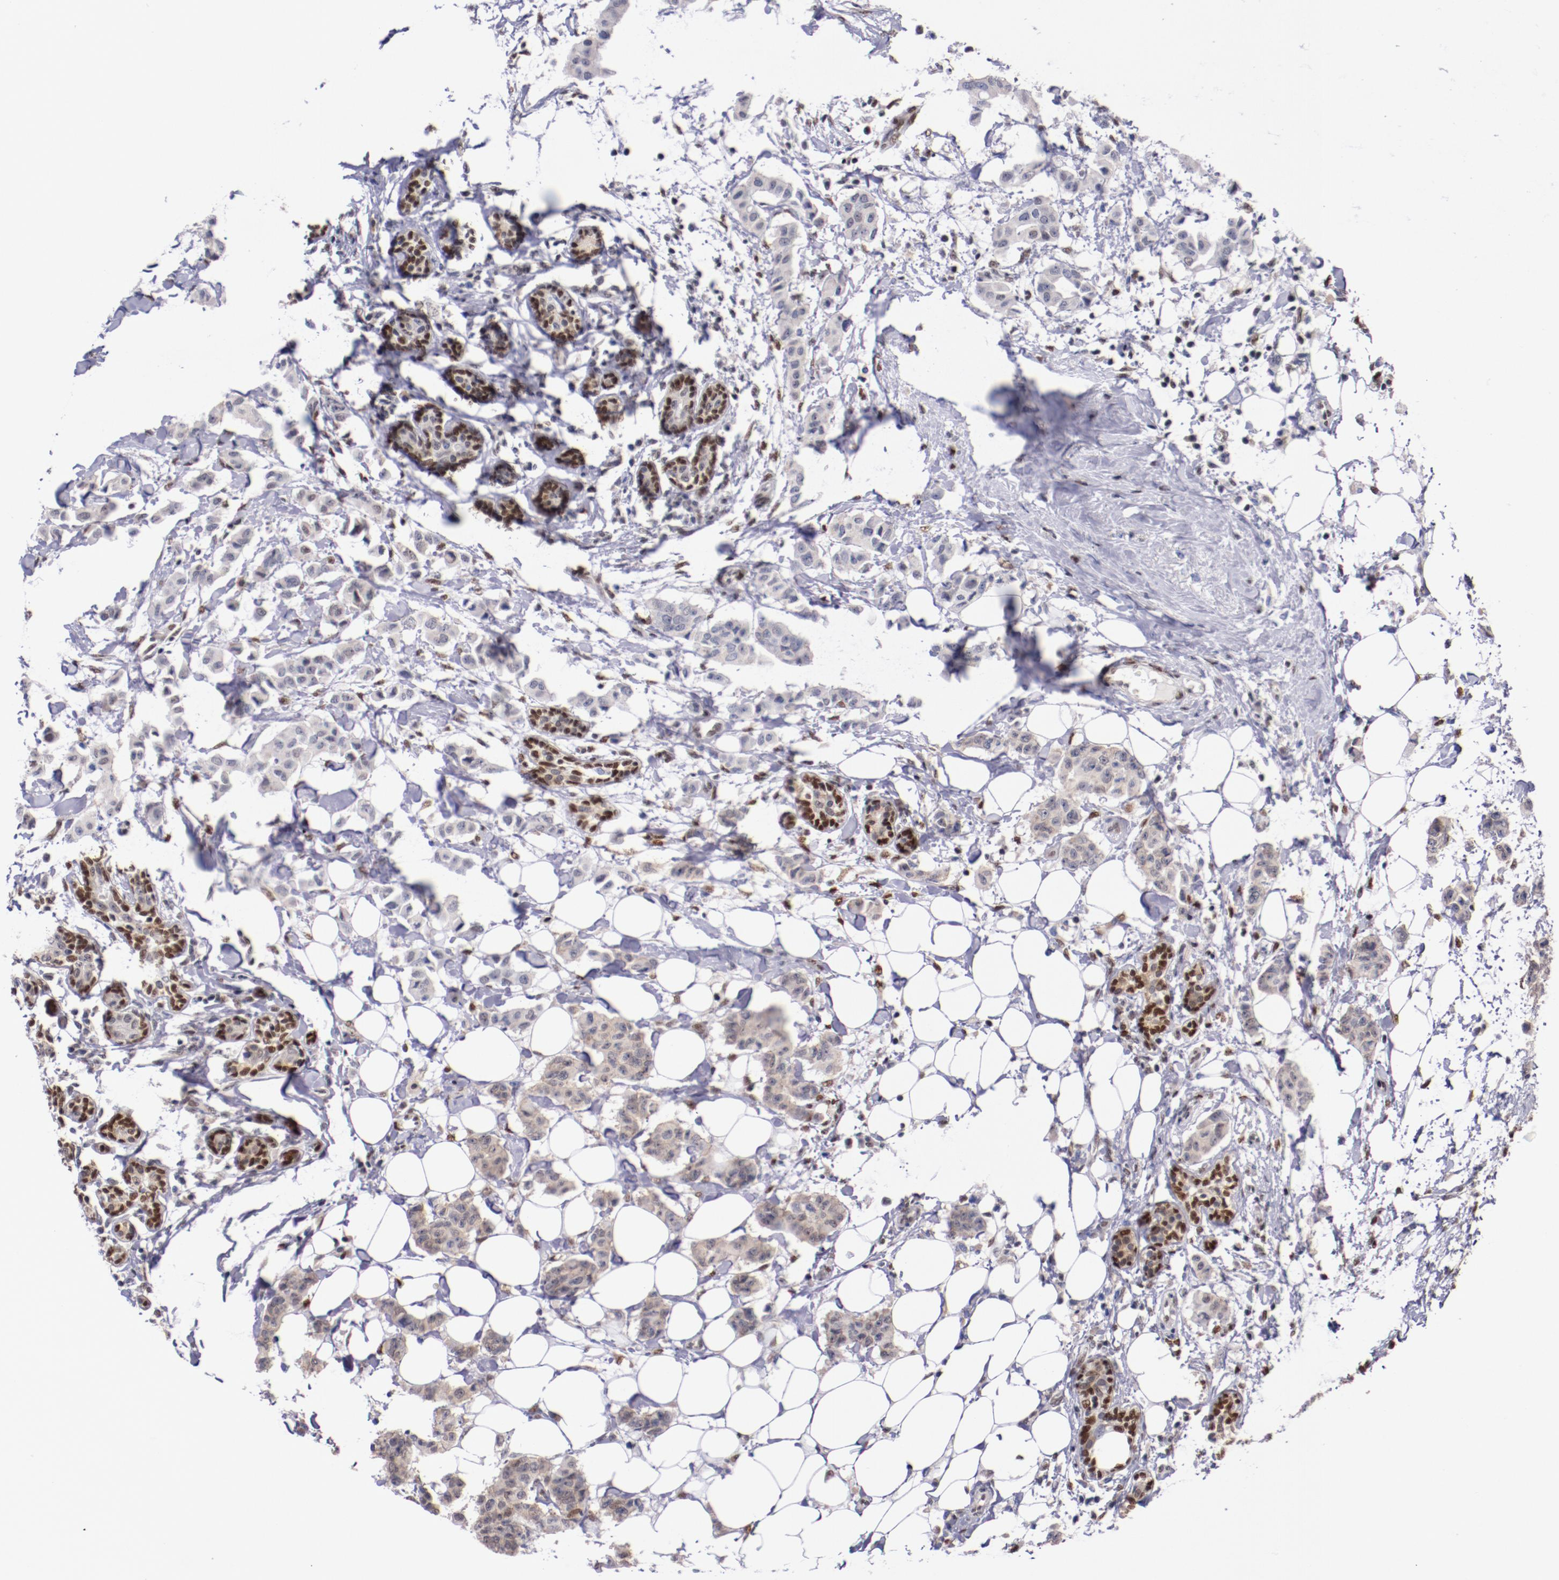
{"staining": {"intensity": "weak", "quantity": "<25%", "location": "nuclear"}, "tissue": "breast cancer", "cell_type": "Tumor cells", "image_type": "cancer", "snomed": [{"axis": "morphology", "description": "Duct carcinoma"}, {"axis": "topography", "description": "Breast"}], "caption": "The histopathology image displays no significant expression in tumor cells of breast cancer.", "gene": "SRF", "patient": {"sex": "female", "age": 40}}